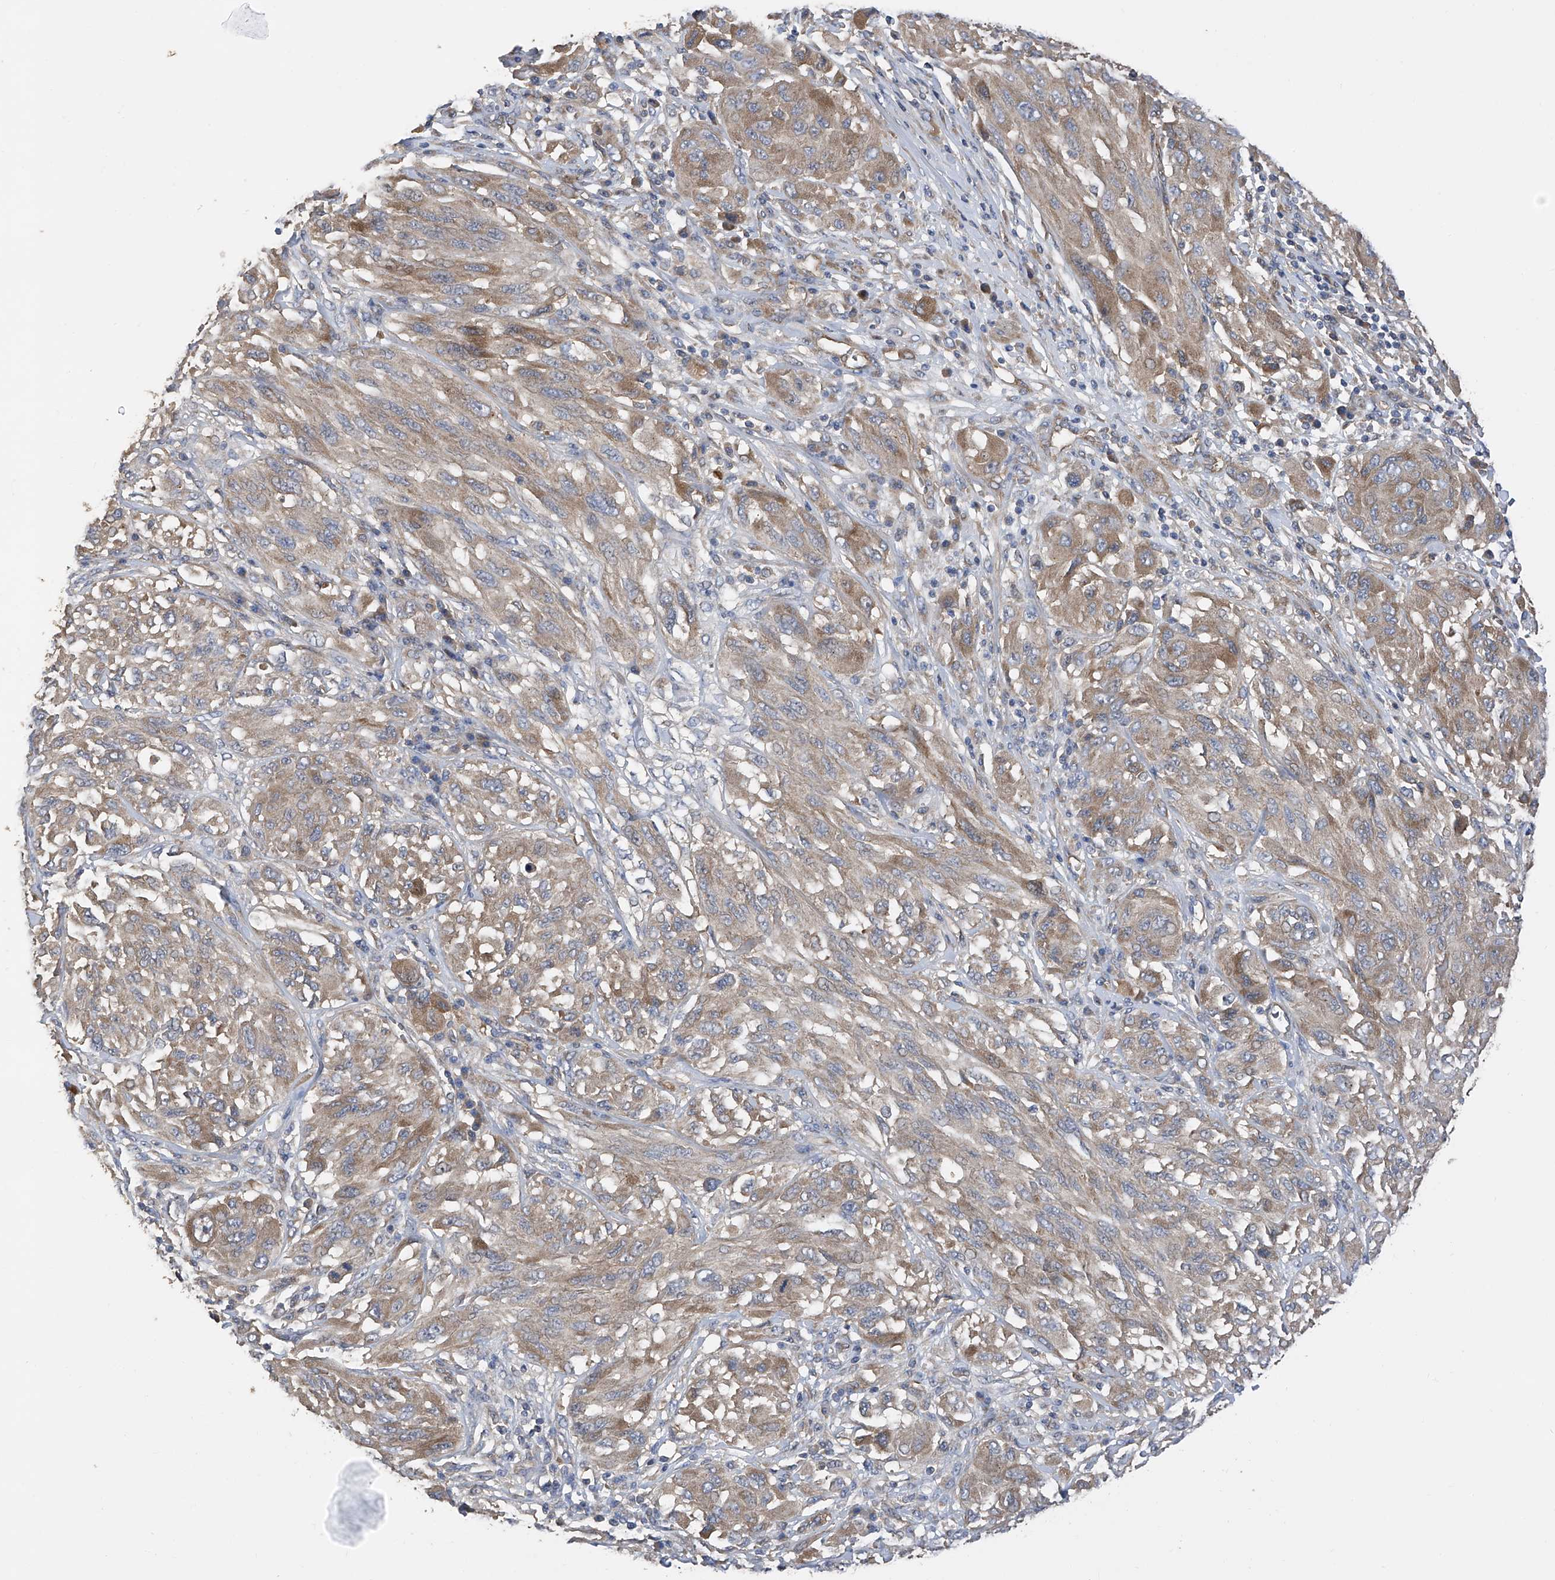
{"staining": {"intensity": "weak", "quantity": "25%-75%", "location": "cytoplasmic/membranous"}, "tissue": "melanoma", "cell_type": "Tumor cells", "image_type": "cancer", "snomed": [{"axis": "morphology", "description": "Malignant melanoma, NOS"}, {"axis": "topography", "description": "Skin"}], "caption": "IHC micrograph of neoplastic tissue: malignant melanoma stained using IHC reveals low levels of weak protein expression localized specifically in the cytoplasmic/membranous of tumor cells, appearing as a cytoplasmic/membranous brown color.", "gene": "PTK2", "patient": {"sex": "female", "age": 91}}